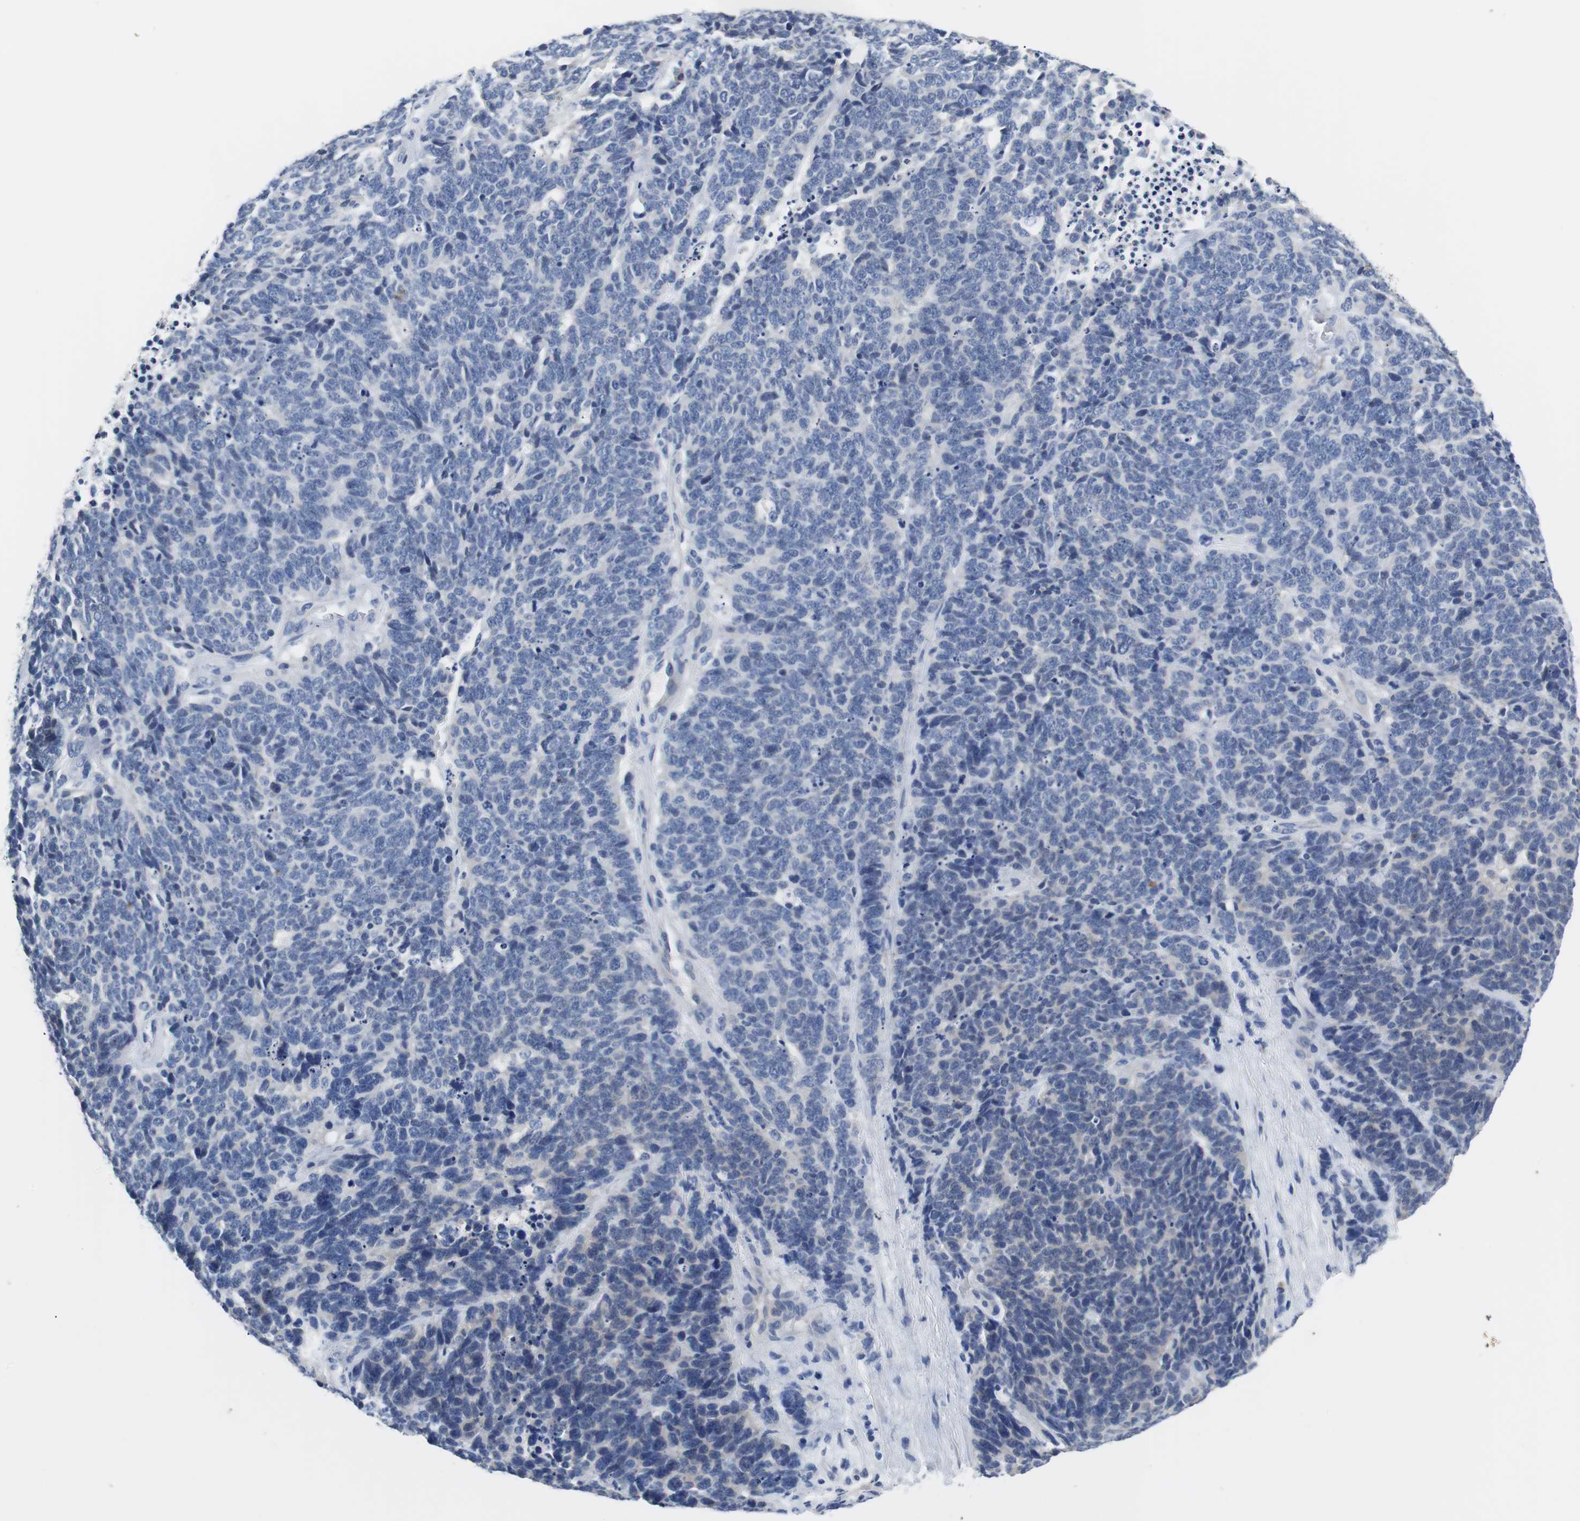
{"staining": {"intensity": "negative", "quantity": "none", "location": "none"}, "tissue": "lung cancer", "cell_type": "Tumor cells", "image_type": "cancer", "snomed": [{"axis": "morphology", "description": "Neoplasm, malignant, NOS"}, {"axis": "topography", "description": "Lung"}], "caption": "This image is of malignant neoplasm (lung) stained with immunohistochemistry (IHC) to label a protein in brown with the nuclei are counter-stained blue. There is no expression in tumor cells. The staining is performed using DAB (3,3'-diaminobenzidine) brown chromogen with nuclei counter-stained in using hematoxylin.", "gene": "PCK1", "patient": {"sex": "female", "age": 58}}